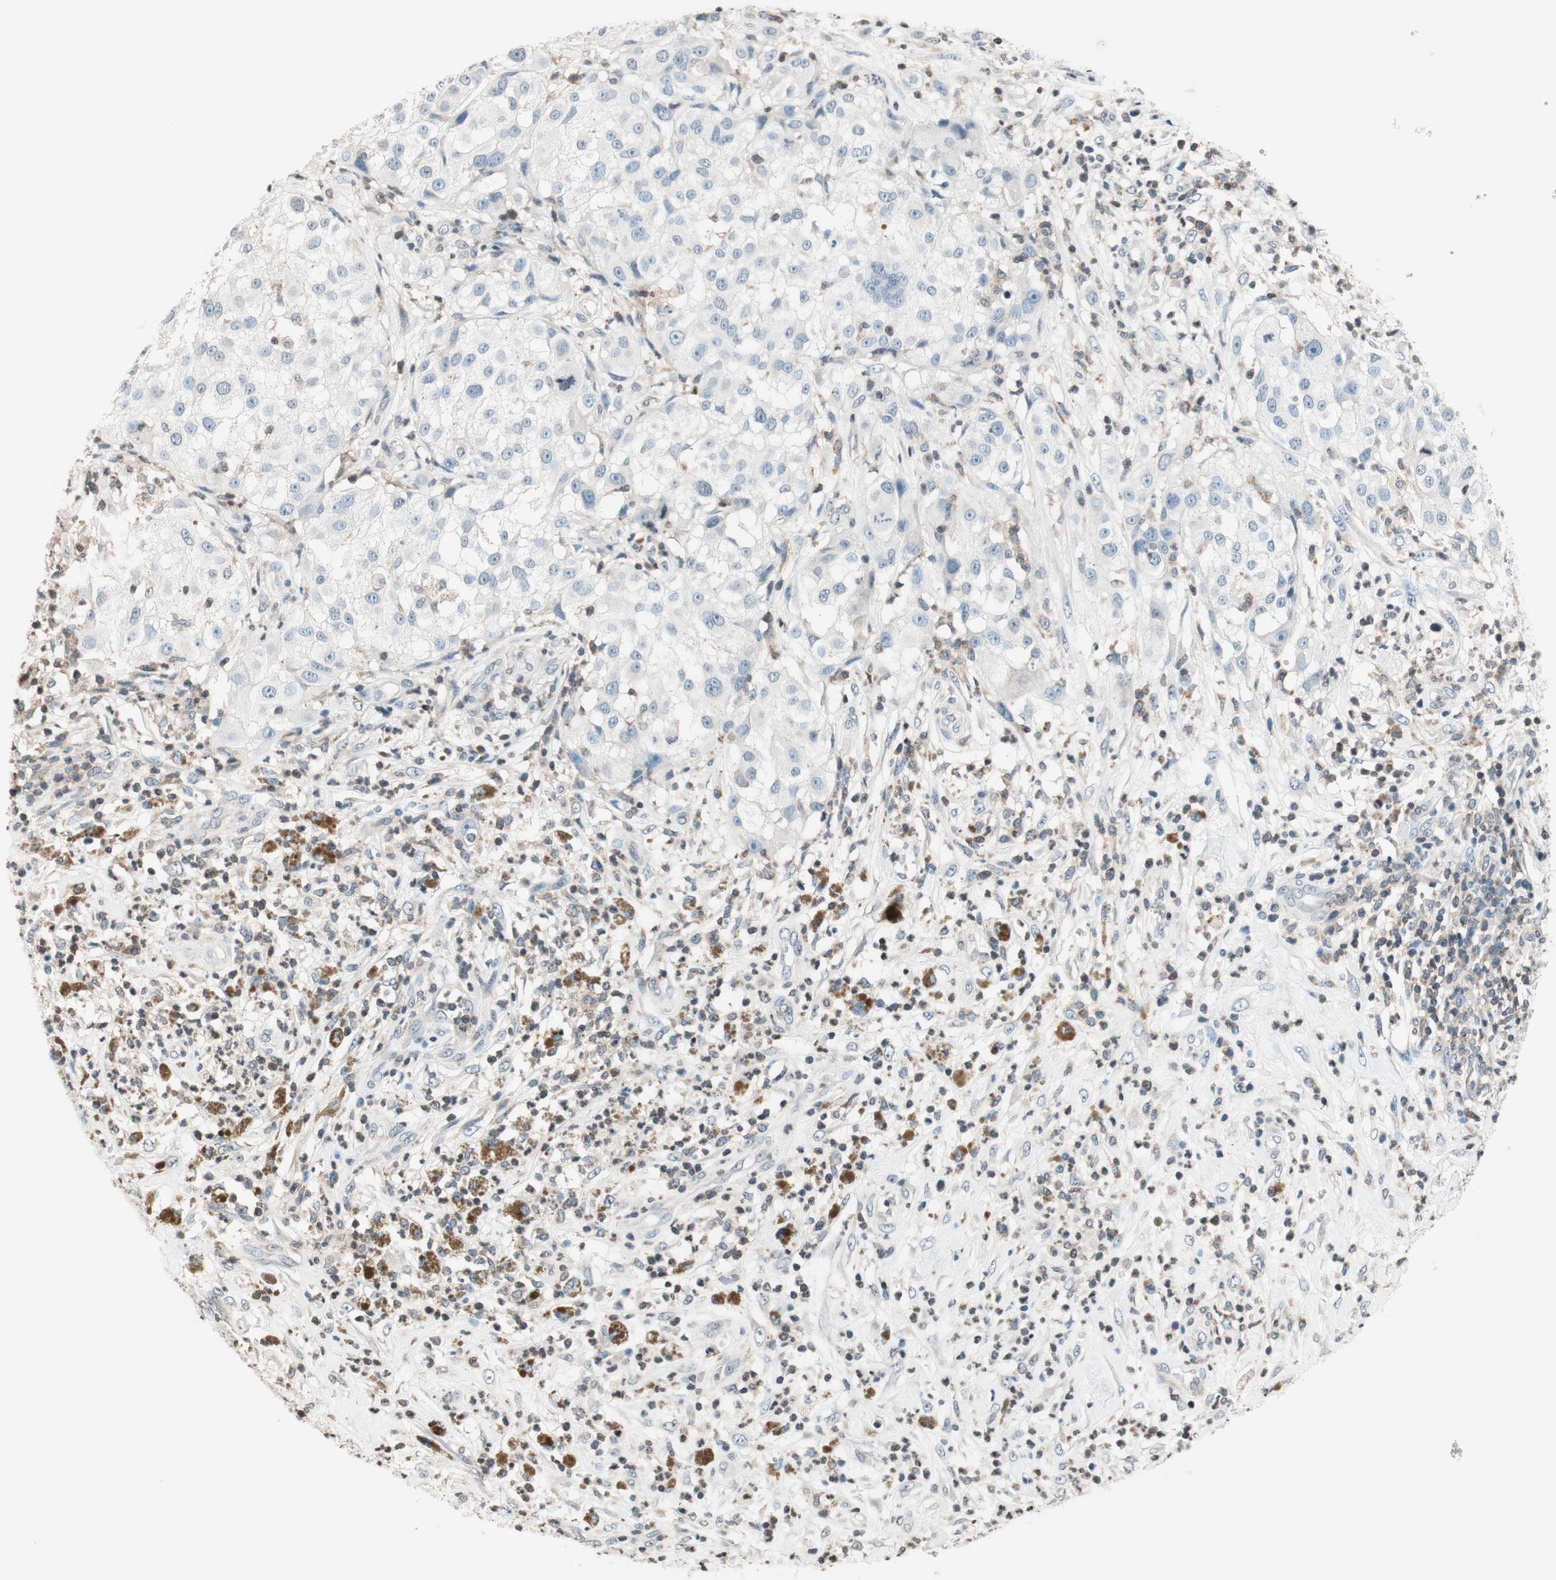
{"staining": {"intensity": "negative", "quantity": "none", "location": "none"}, "tissue": "melanoma", "cell_type": "Tumor cells", "image_type": "cancer", "snomed": [{"axis": "morphology", "description": "Necrosis, NOS"}, {"axis": "morphology", "description": "Malignant melanoma, NOS"}, {"axis": "topography", "description": "Skin"}], "caption": "Immunohistochemical staining of human melanoma exhibits no significant staining in tumor cells.", "gene": "WIPF1", "patient": {"sex": "female", "age": 87}}